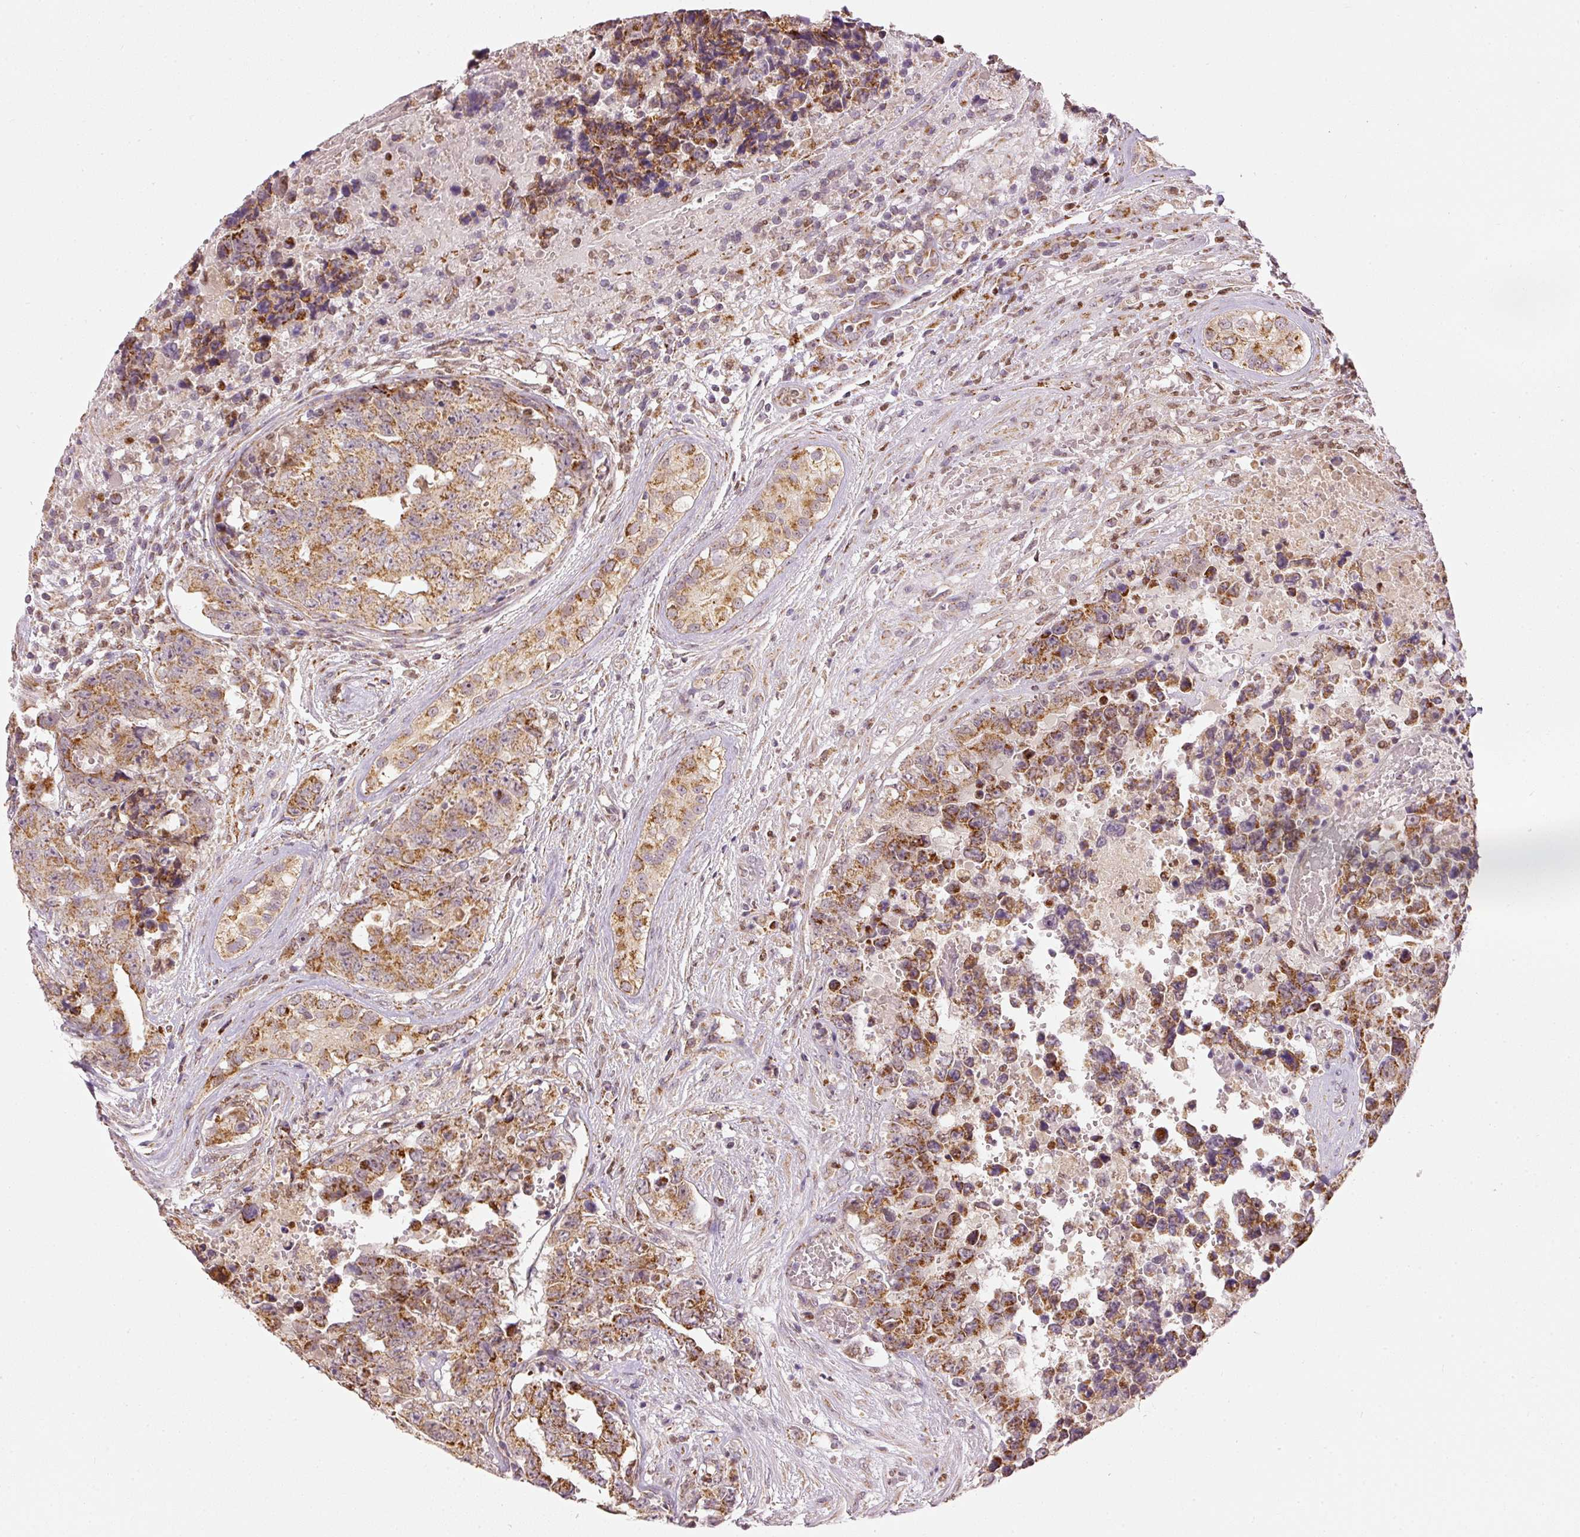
{"staining": {"intensity": "moderate", "quantity": ">75%", "location": "cytoplasmic/membranous"}, "tissue": "testis cancer", "cell_type": "Tumor cells", "image_type": "cancer", "snomed": [{"axis": "morphology", "description": "Normal tissue, NOS"}, {"axis": "morphology", "description": "Carcinoma, Embryonal, NOS"}, {"axis": "topography", "description": "Testis"}, {"axis": "topography", "description": "Epididymis"}], "caption": "A medium amount of moderate cytoplasmic/membranous positivity is present in about >75% of tumor cells in testis embryonal carcinoma tissue.", "gene": "MTHFD1L", "patient": {"sex": "male", "age": 25}}